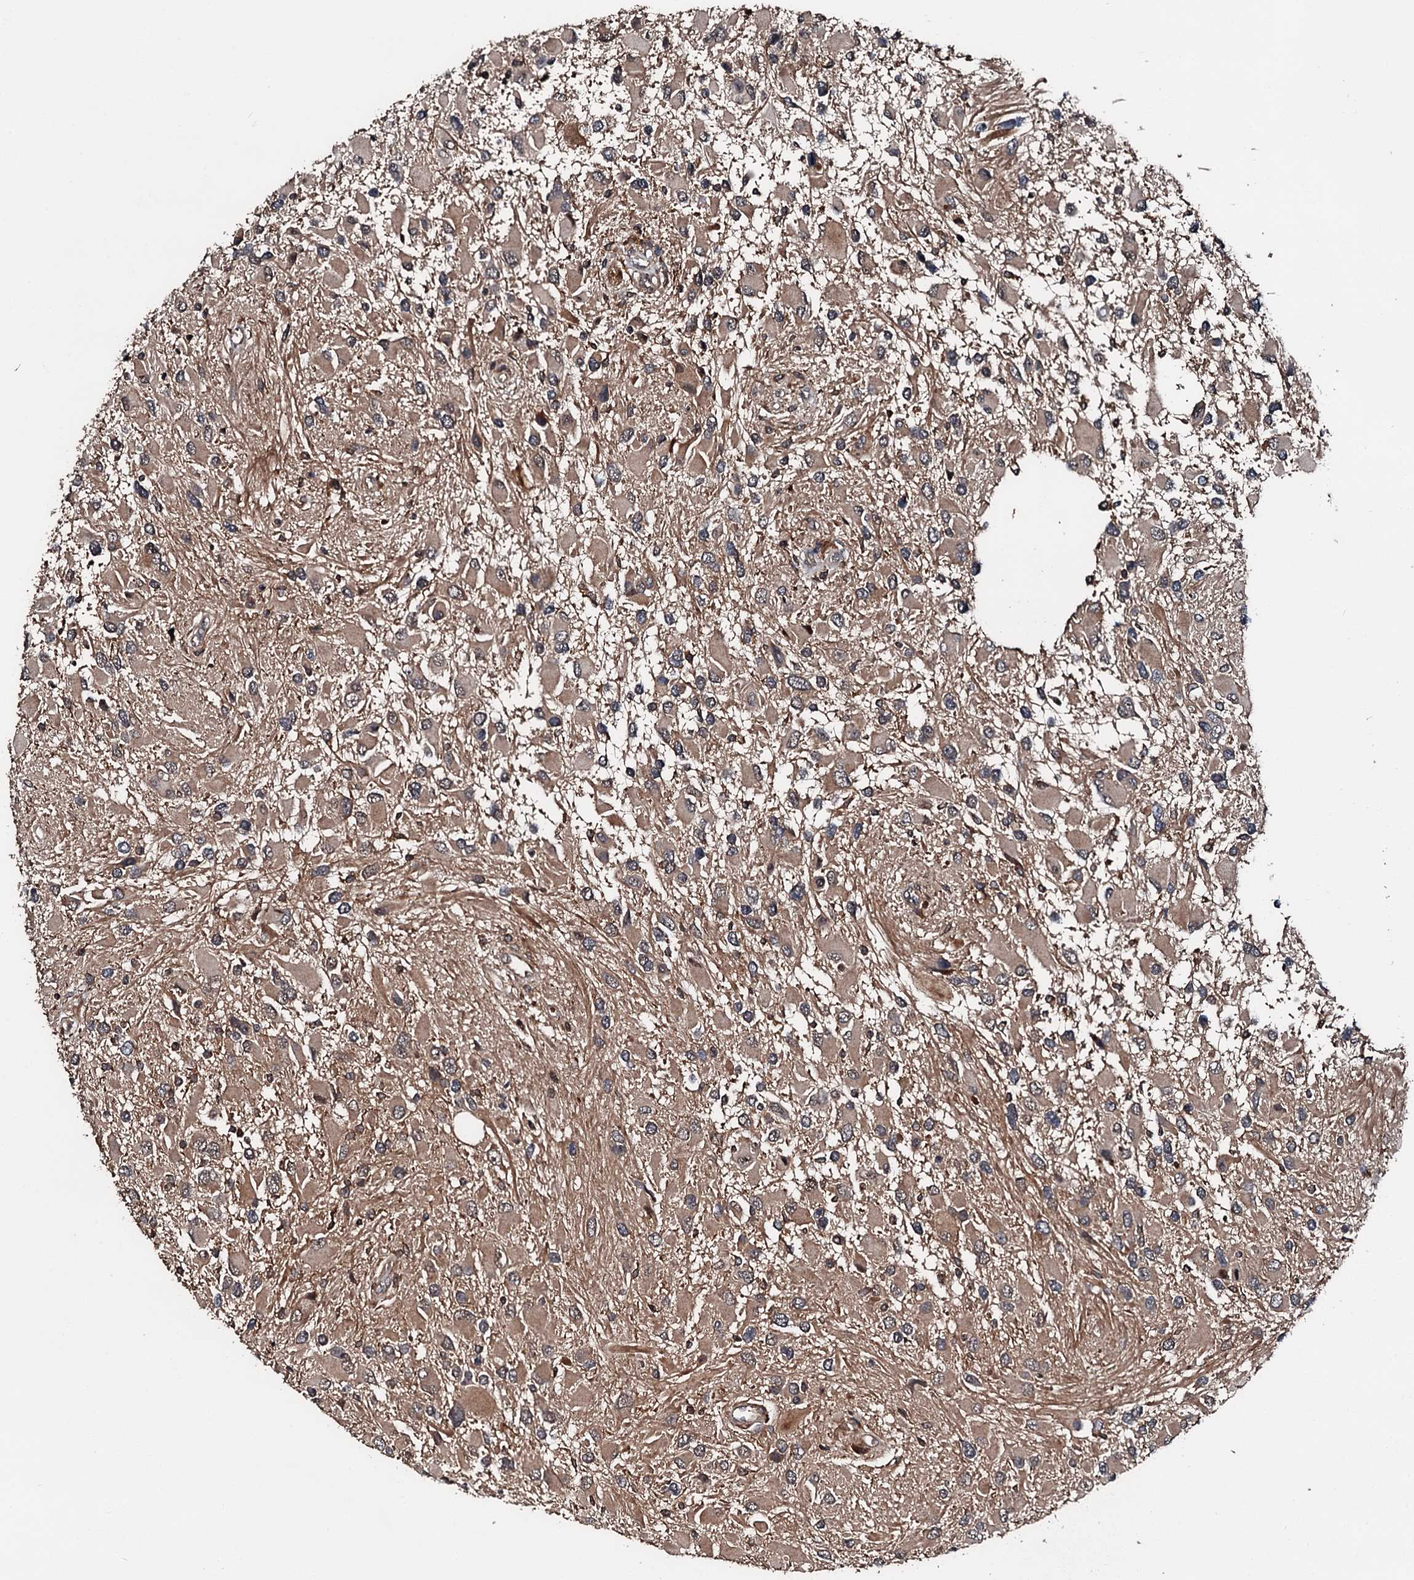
{"staining": {"intensity": "moderate", "quantity": ">75%", "location": "cytoplasmic/membranous"}, "tissue": "glioma", "cell_type": "Tumor cells", "image_type": "cancer", "snomed": [{"axis": "morphology", "description": "Glioma, malignant, High grade"}, {"axis": "topography", "description": "Brain"}], "caption": "A high-resolution micrograph shows immunohistochemistry staining of high-grade glioma (malignant), which demonstrates moderate cytoplasmic/membranous expression in approximately >75% of tumor cells.", "gene": "FGD4", "patient": {"sex": "male", "age": 53}}